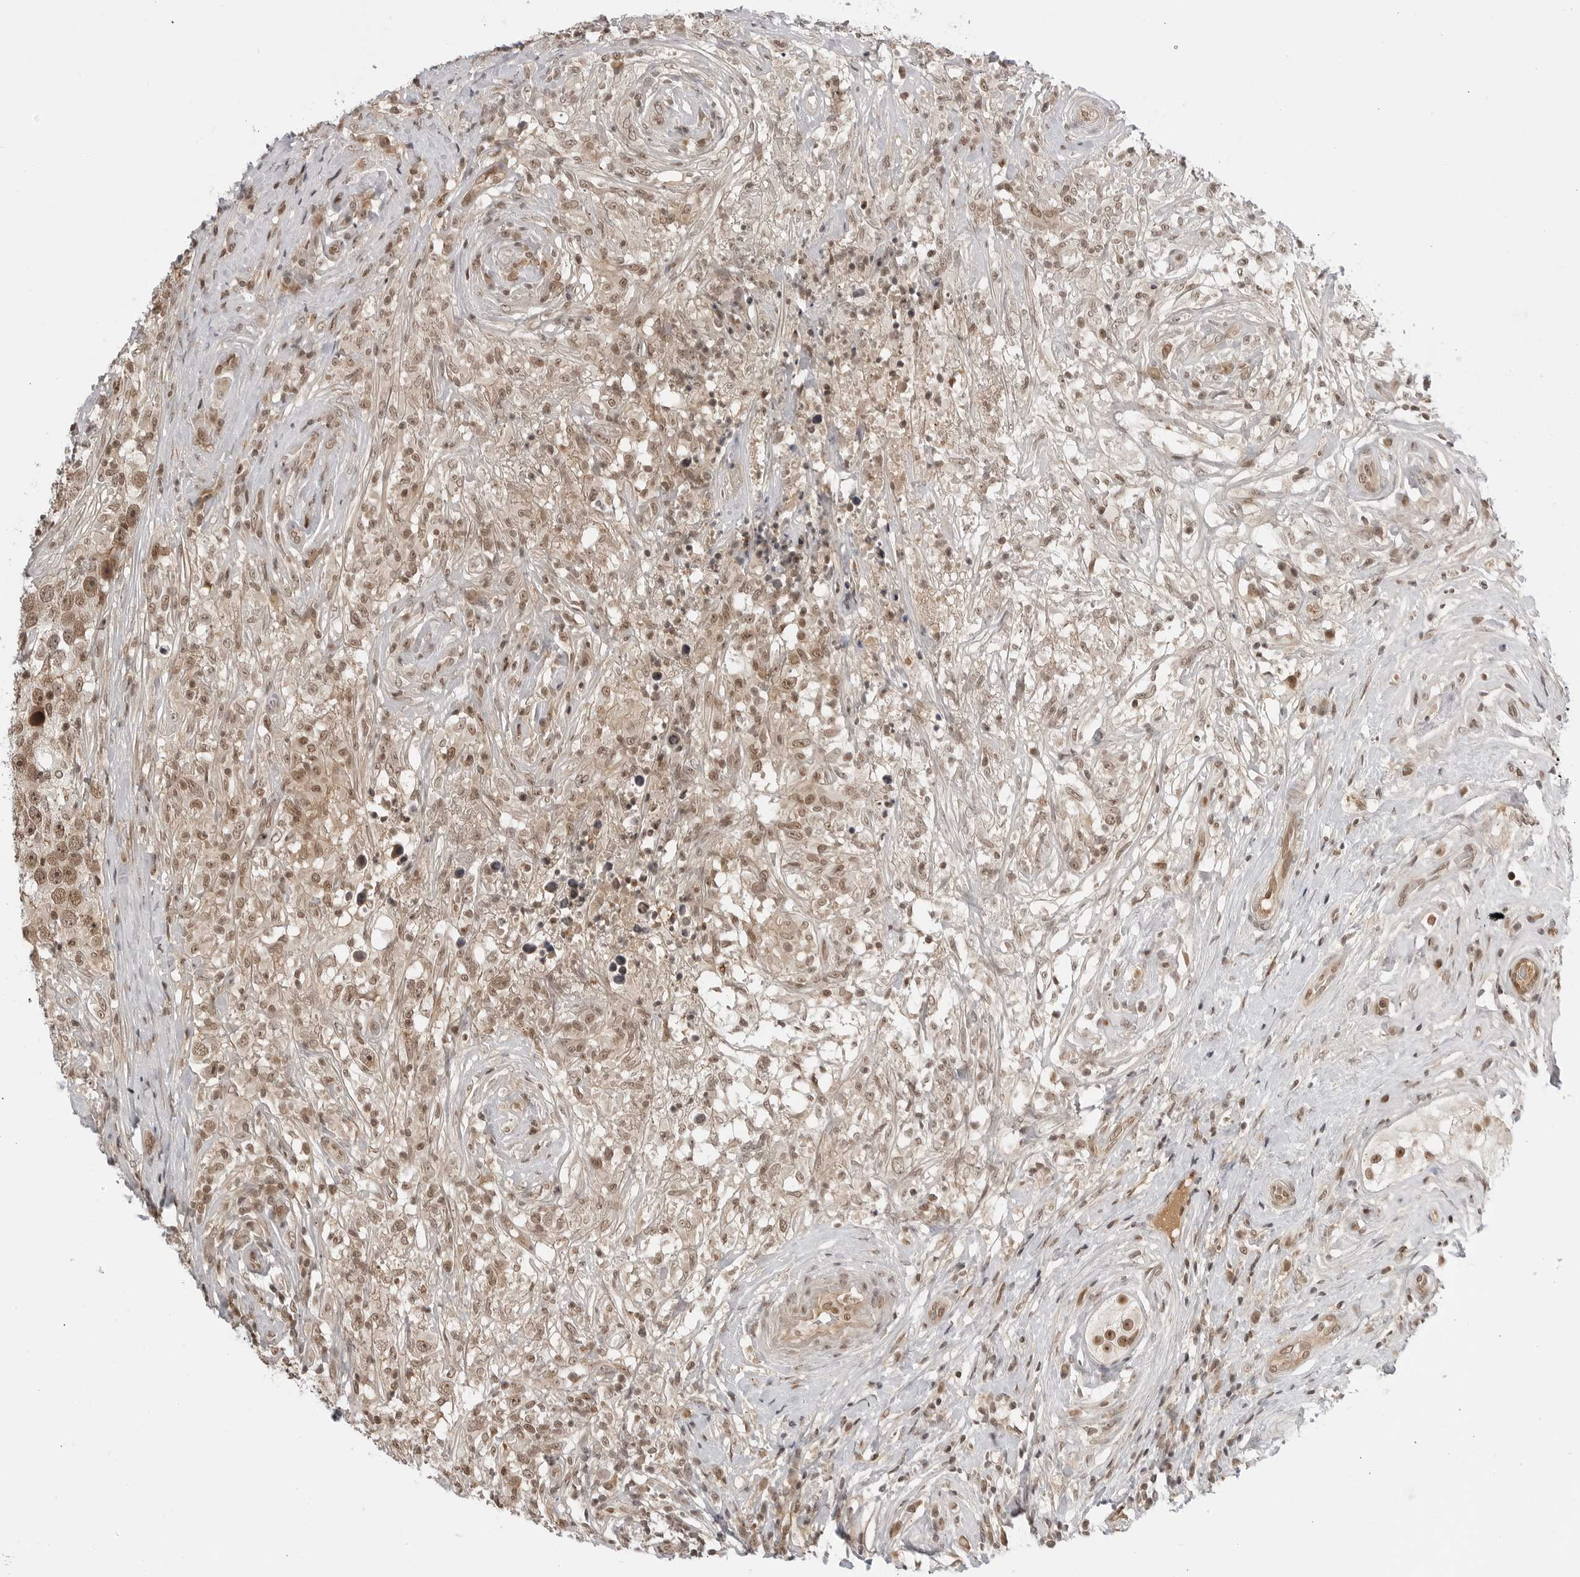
{"staining": {"intensity": "moderate", "quantity": ">75%", "location": "nuclear"}, "tissue": "testis cancer", "cell_type": "Tumor cells", "image_type": "cancer", "snomed": [{"axis": "morphology", "description": "Seminoma, NOS"}, {"axis": "topography", "description": "Testis"}], "caption": "Moderate nuclear expression for a protein is seen in approximately >75% of tumor cells of seminoma (testis) using immunohistochemistry.", "gene": "C8orf33", "patient": {"sex": "male", "age": 49}}